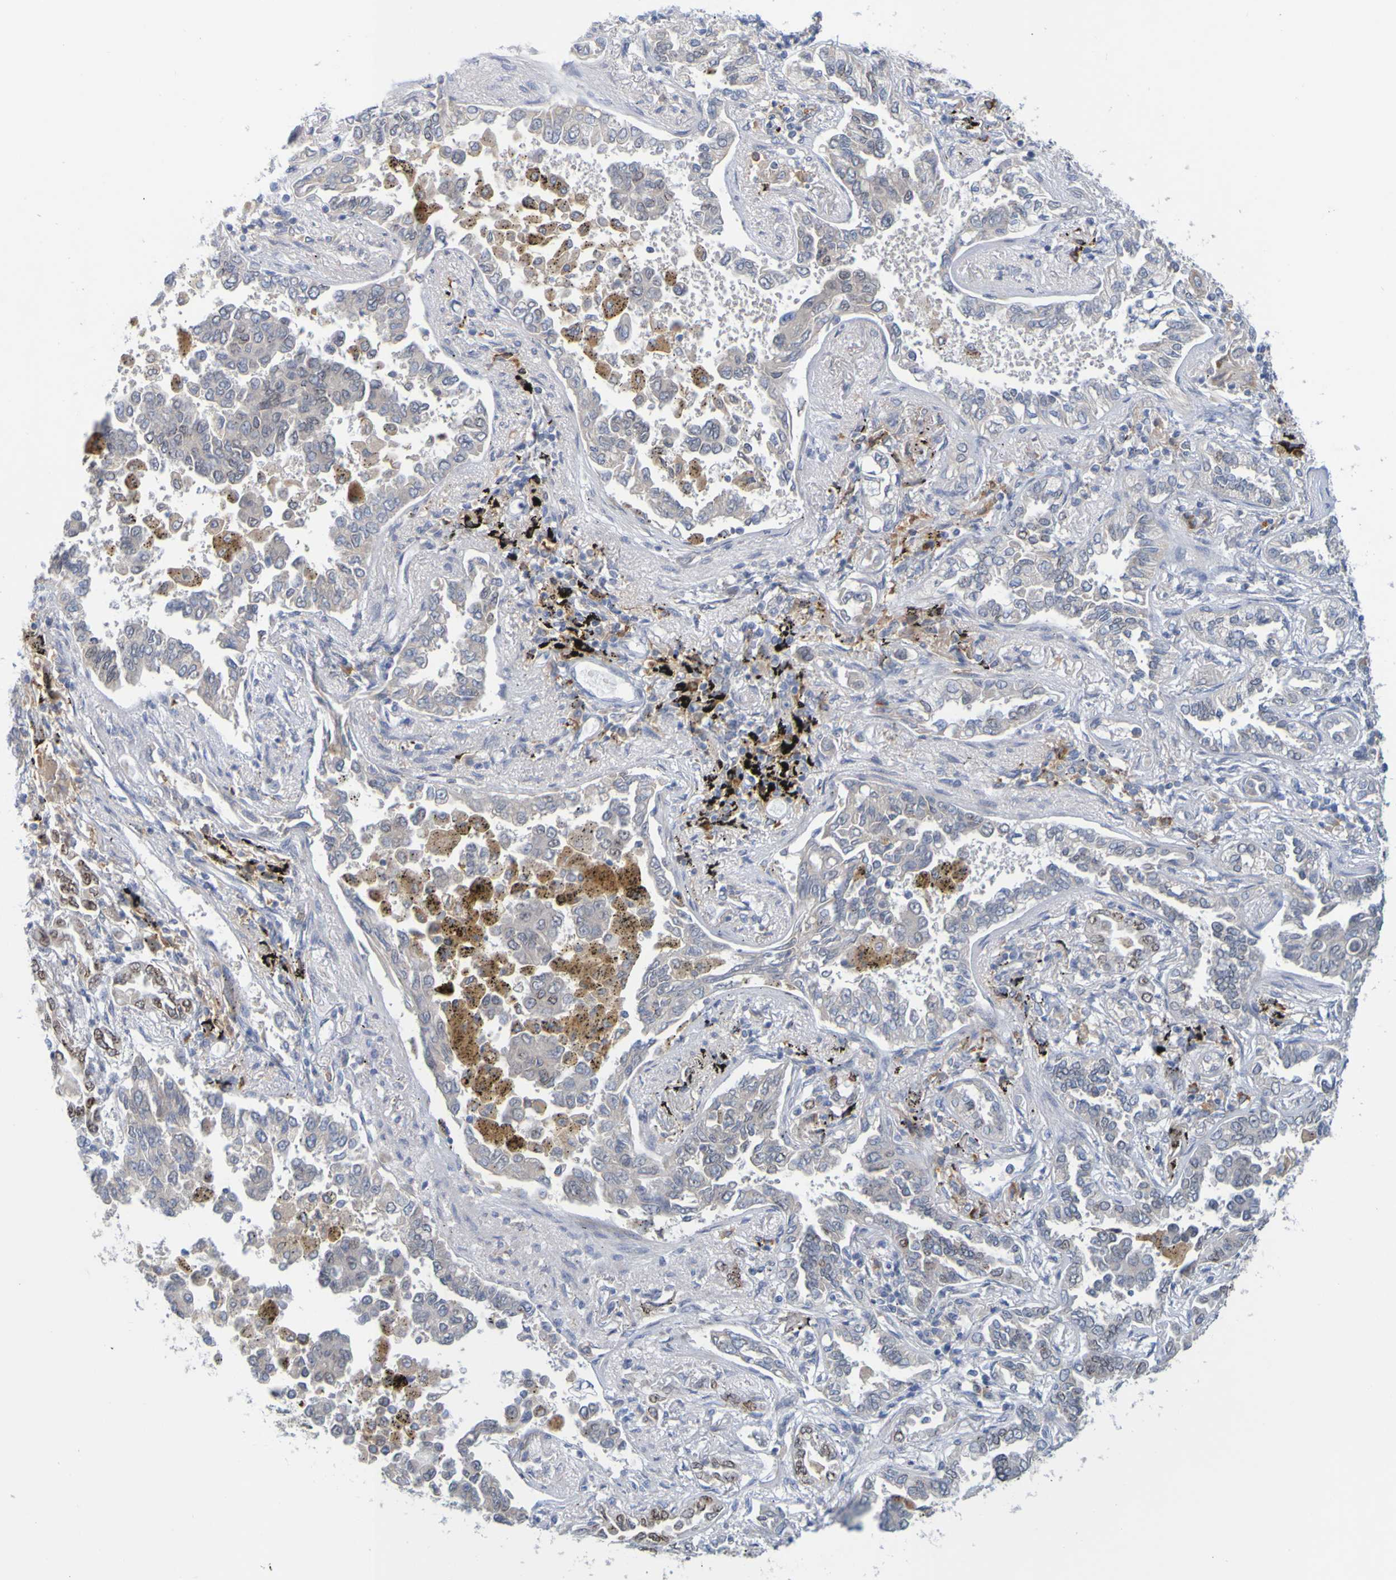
{"staining": {"intensity": "weak", "quantity": ">75%", "location": "cytoplasmic/membranous"}, "tissue": "lung cancer", "cell_type": "Tumor cells", "image_type": "cancer", "snomed": [{"axis": "morphology", "description": "Normal tissue, NOS"}, {"axis": "morphology", "description": "Adenocarcinoma, NOS"}, {"axis": "topography", "description": "Lung"}], "caption": "Lung cancer (adenocarcinoma) stained with DAB immunohistochemistry (IHC) reveals low levels of weak cytoplasmic/membranous staining in about >75% of tumor cells.", "gene": "LILRB5", "patient": {"sex": "male", "age": 59}}